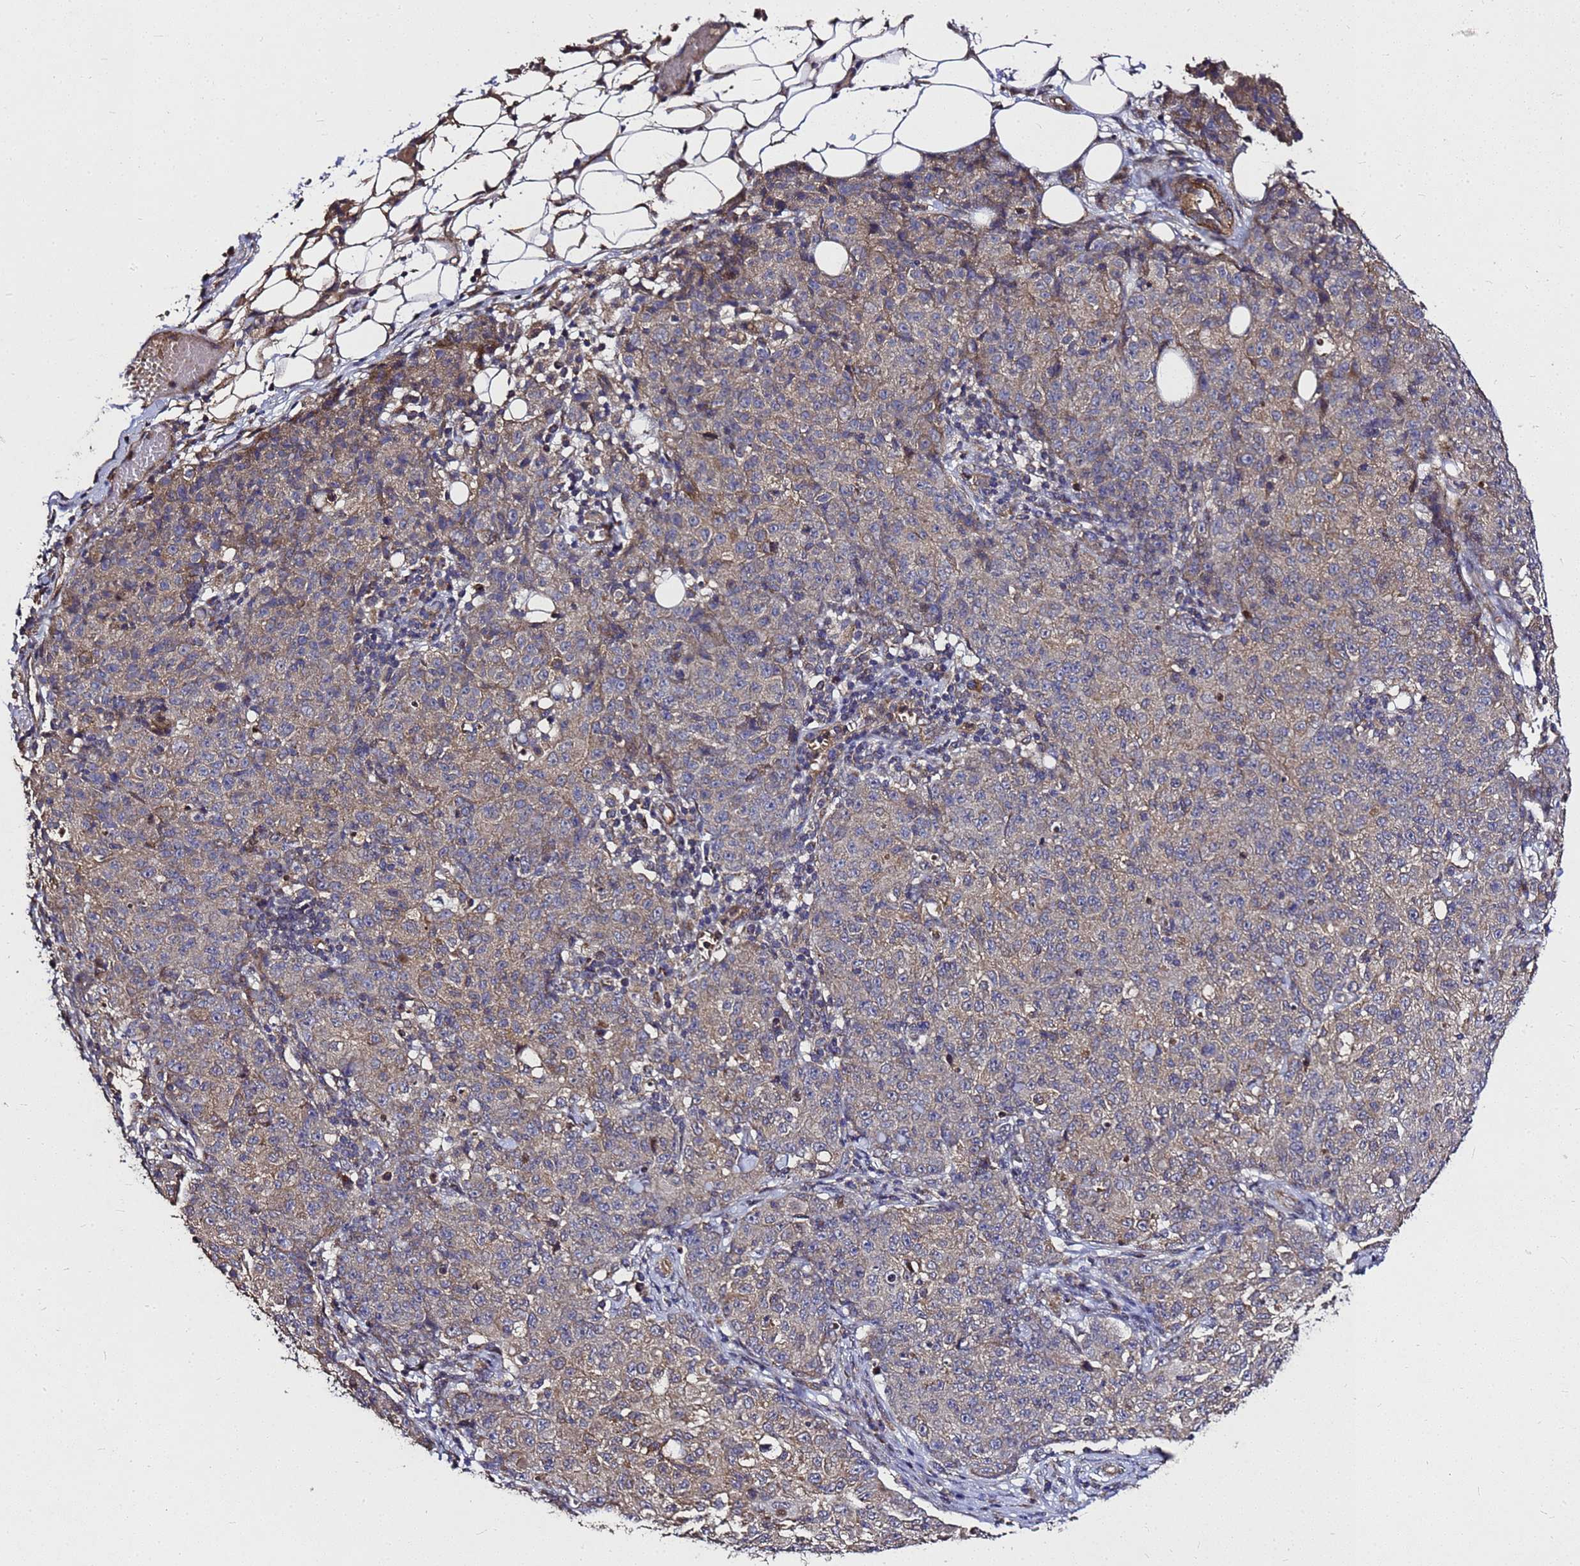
{"staining": {"intensity": "negative", "quantity": "none", "location": "none"}, "tissue": "ovarian cancer", "cell_type": "Tumor cells", "image_type": "cancer", "snomed": [{"axis": "morphology", "description": "Carcinoma, endometroid"}, {"axis": "topography", "description": "Ovary"}], "caption": "DAB immunohistochemical staining of ovarian cancer displays no significant expression in tumor cells.", "gene": "RSPRY1", "patient": {"sex": "female", "age": 42}}